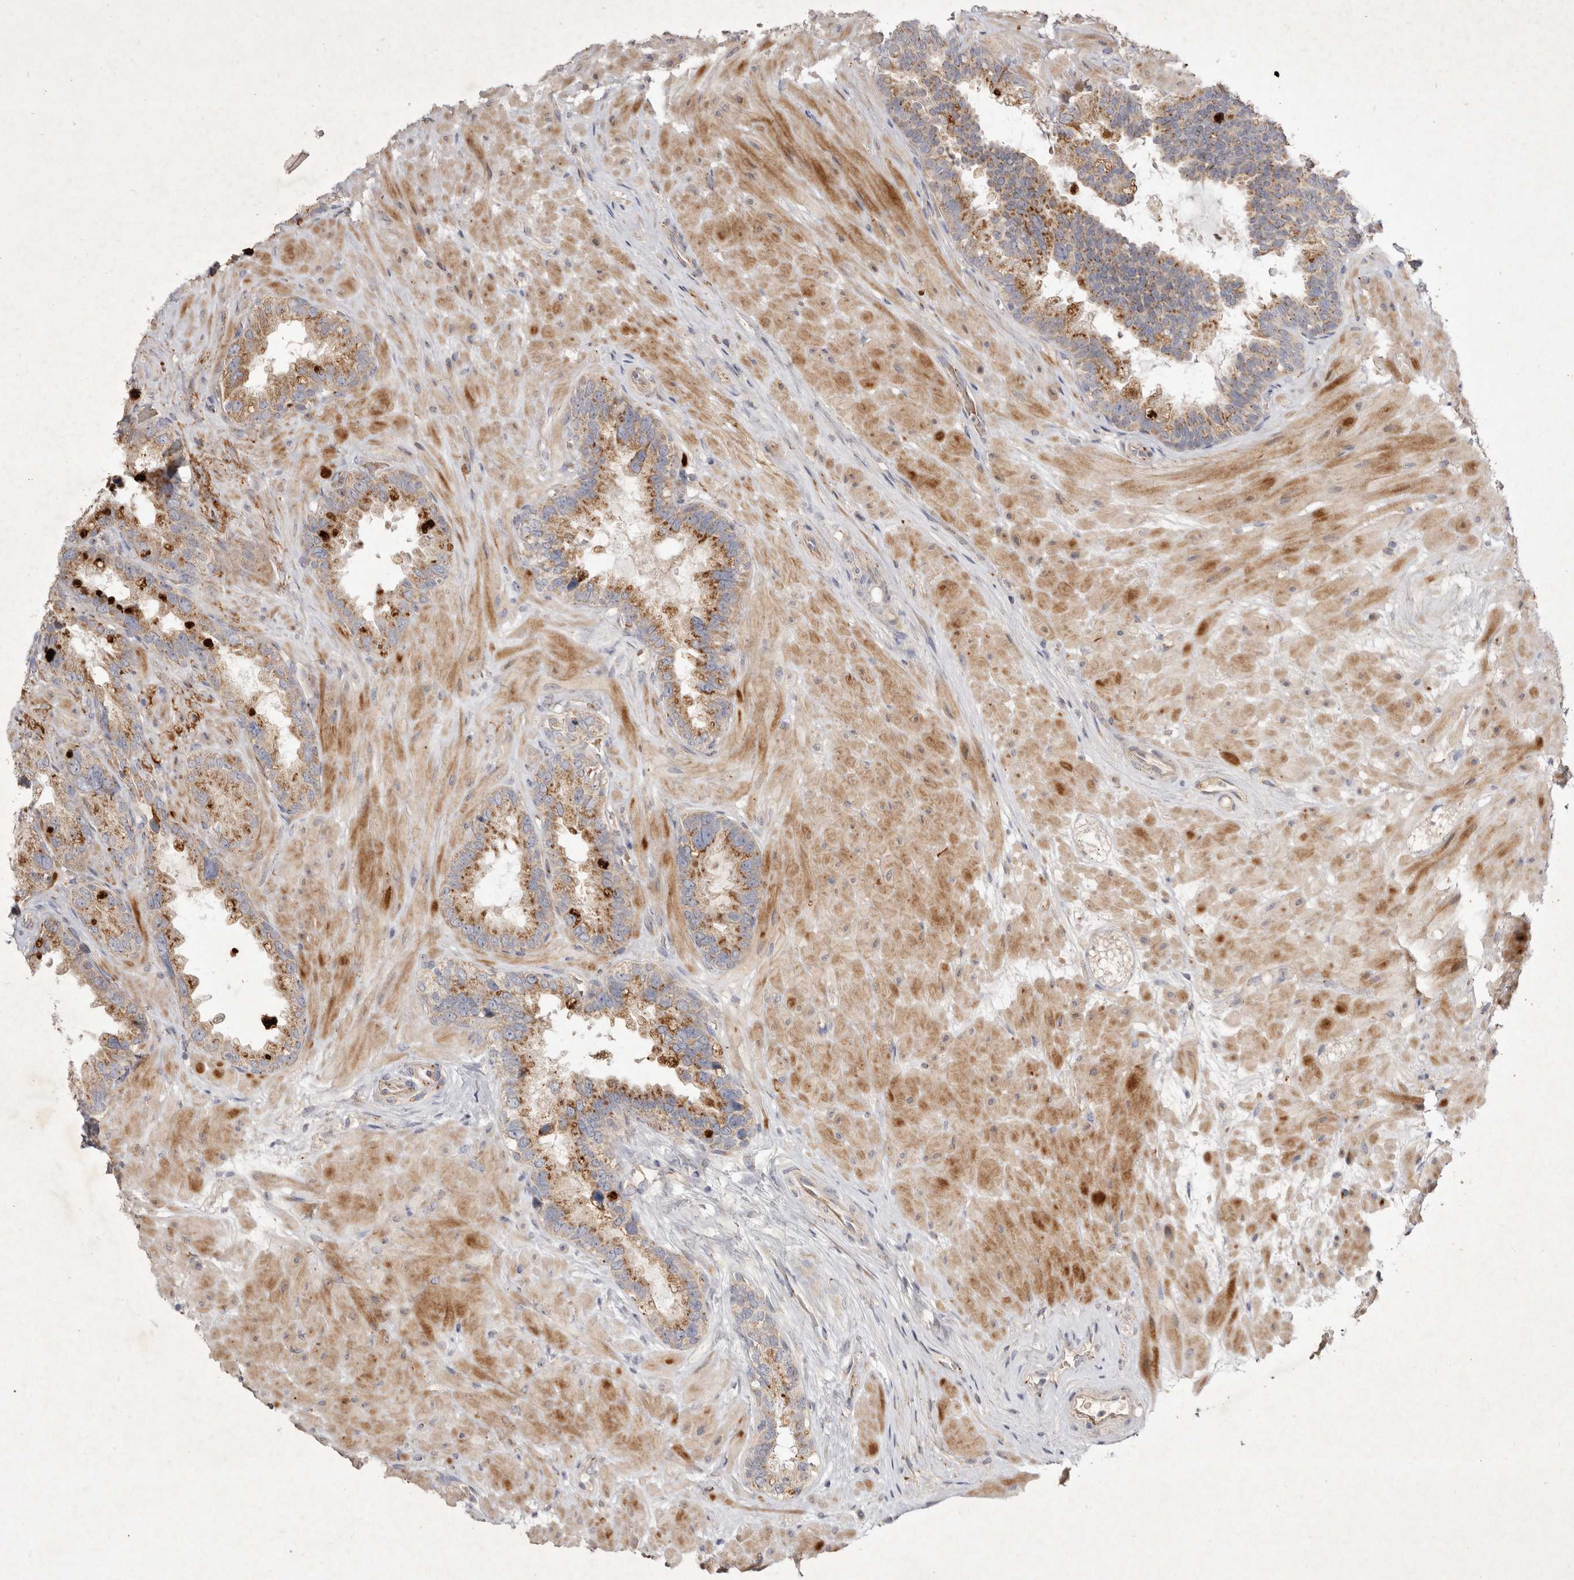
{"staining": {"intensity": "moderate", "quantity": ">75%", "location": "cytoplasmic/membranous"}, "tissue": "seminal vesicle", "cell_type": "Glandular cells", "image_type": "normal", "snomed": [{"axis": "morphology", "description": "Normal tissue, NOS"}, {"axis": "topography", "description": "Seminal veicle"}], "caption": "IHC of normal seminal vesicle displays medium levels of moderate cytoplasmic/membranous staining in about >75% of glandular cells. The protein of interest is stained brown, and the nuclei are stained in blue (DAB IHC with brightfield microscopy, high magnification).", "gene": "USP24", "patient": {"sex": "male", "age": 80}}